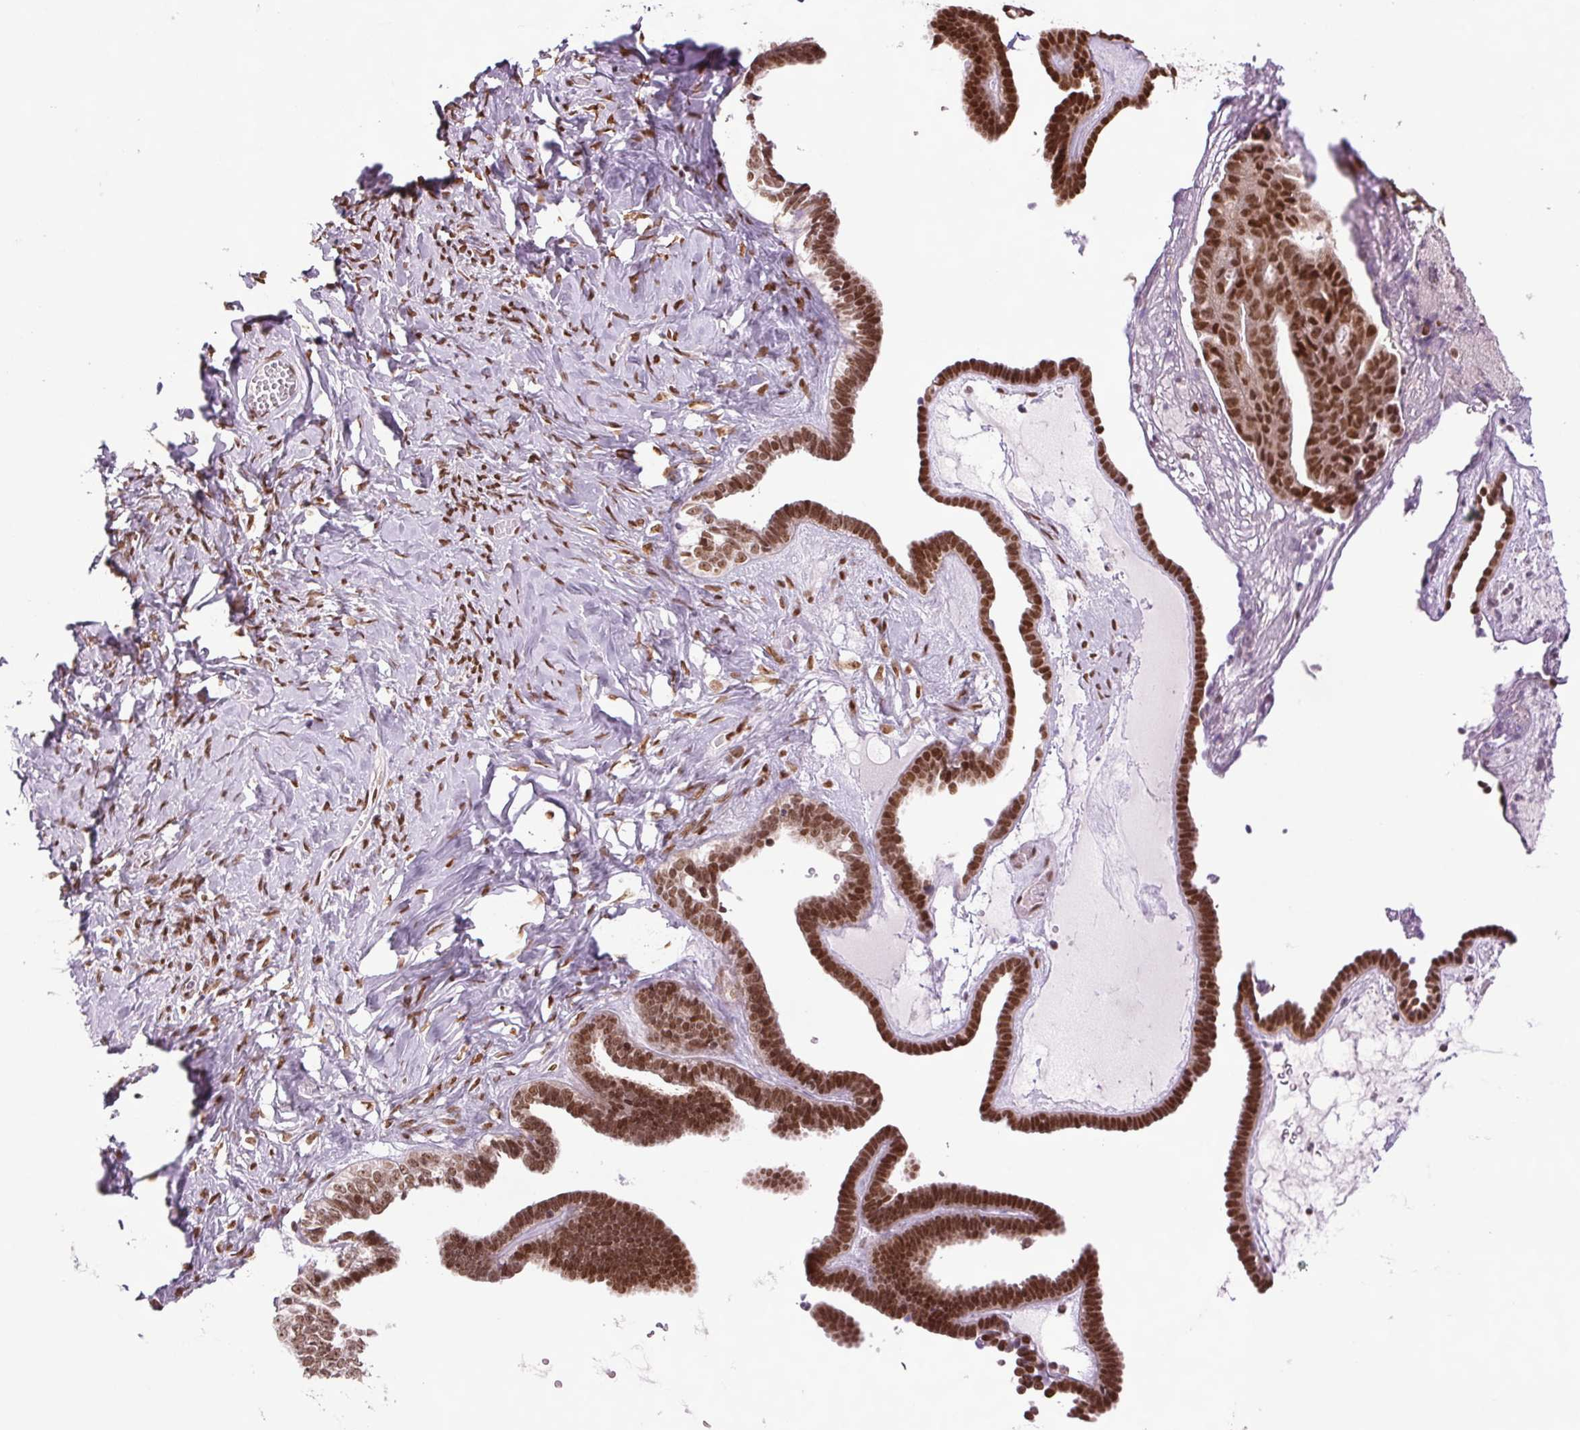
{"staining": {"intensity": "strong", "quantity": ">75%", "location": "nuclear"}, "tissue": "endometrial cancer", "cell_type": "Tumor cells", "image_type": "cancer", "snomed": [{"axis": "morphology", "description": "Adenocarcinoma, NOS"}, {"axis": "morphology", "description": "Adenocarcinoma, metastatic, NOS"}, {"axis": "topography", "description": "Adipose tissue"}, {"axis": "topography", "description": "Endometrium"}], "caption": "Protein staining of endometrial cancer tissue demonstrates strong nuclear expression in about >75% of tumor cells.", "gene": "XPC", "patient": {"sex": "female", "age": 67}}